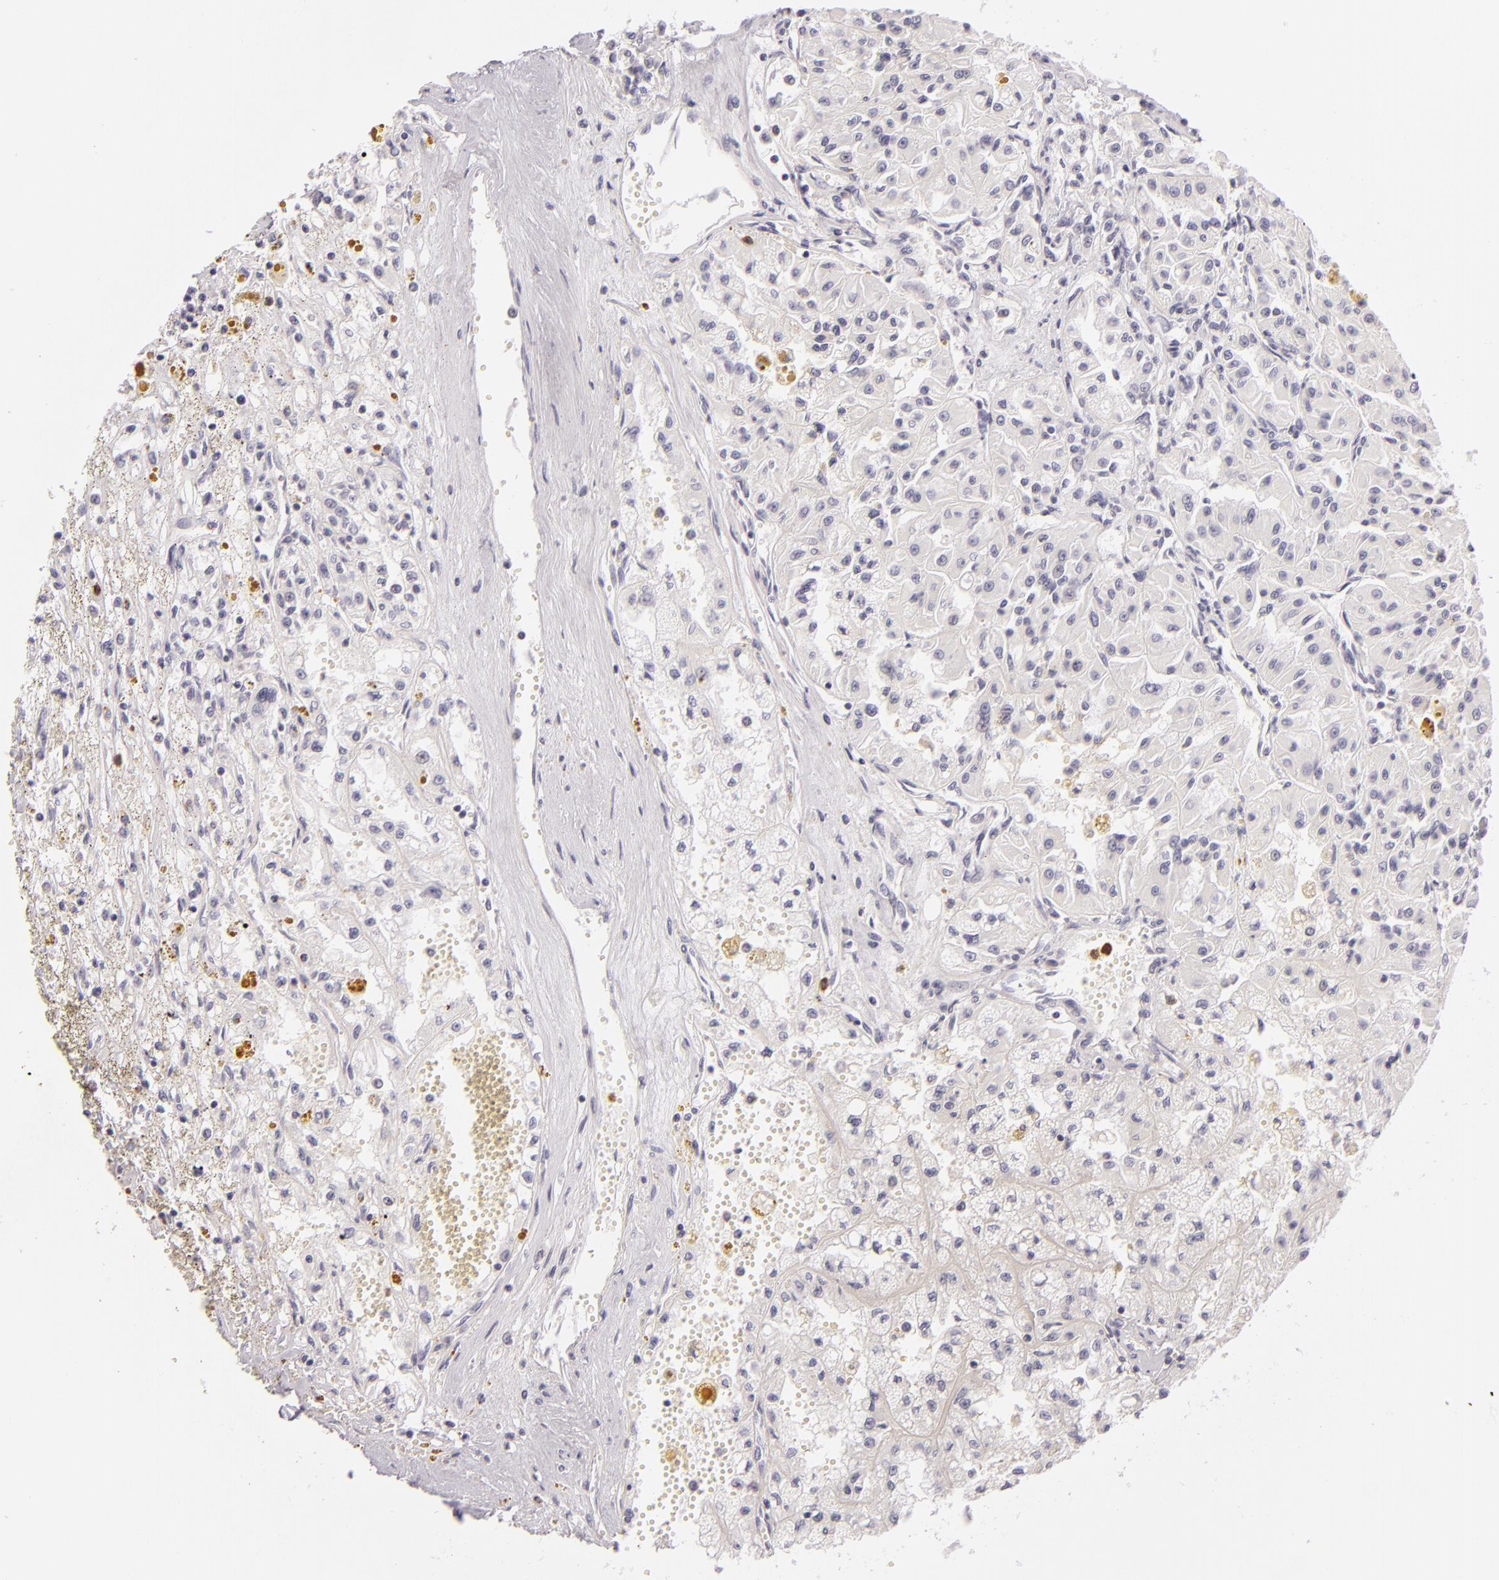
{"staining": {"intensity": "negative", "quantity": "none", "location": "none"}, "tissue": "renal cancer", "cell_type": "Tumor cells", "image_type": "cancer", "snomed": [{"axis": "morphology", "description": "Adenocarcinoma, NOS"}, {"axis": "topography", "description": "Kidney"}], "caption": "Tumor cells are negative for brown protein staining in renal adenocarcinoma.", "gene": "FAM181A", "patient": {"sex": "male", "age": 78}}